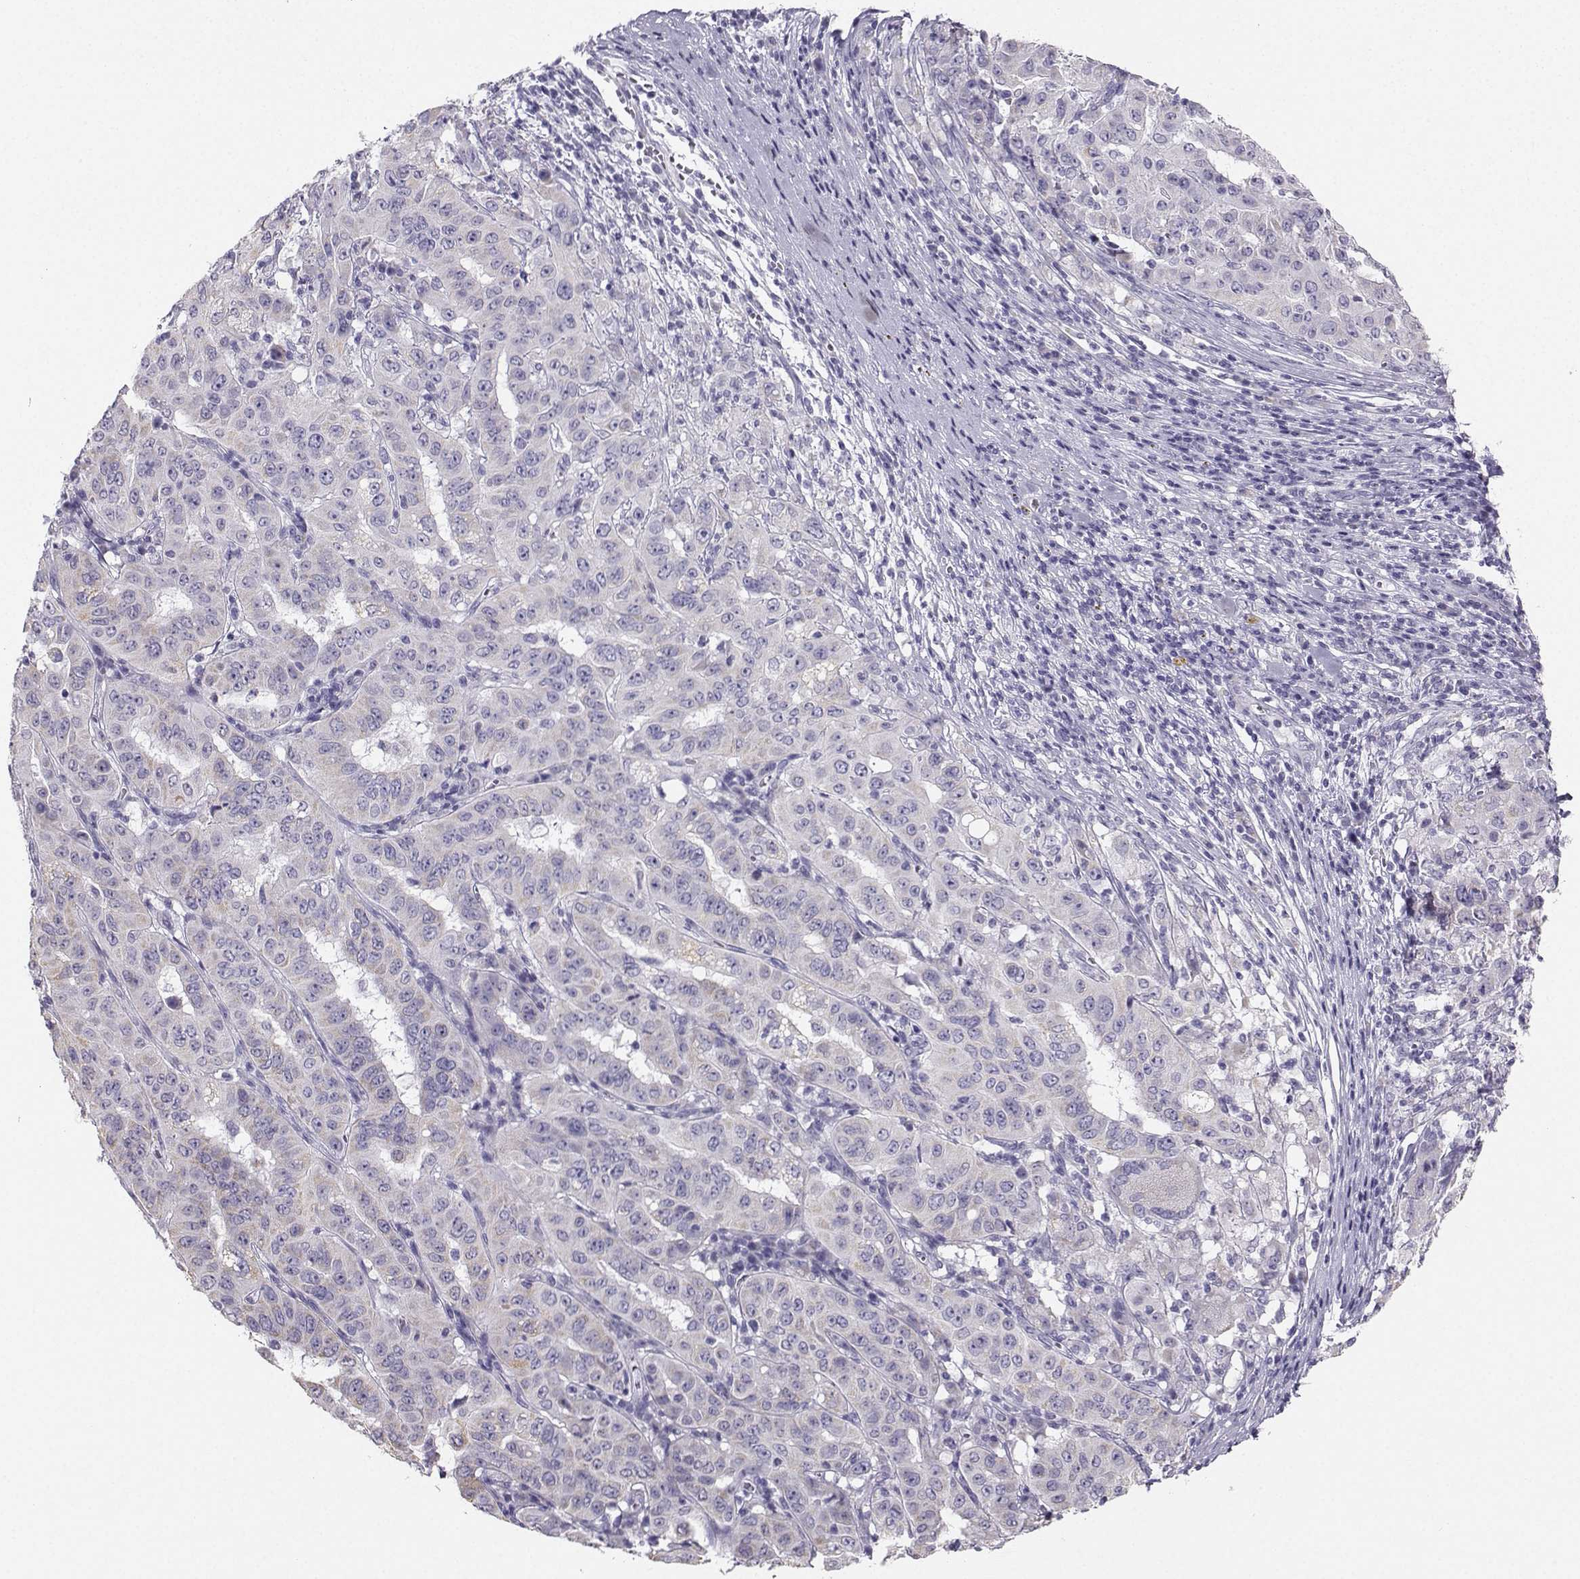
{"staining": {"intensity": "weak", "quantity": "<25%", "location": "cytoplasmic/membranous"}, "tissue": "pancreatic cancer", "cell_type": "Tumor cells", "image_type": "cancer", "snomed": [{"axis": "morphology", "description": "Adenocarcinoma, NOS"}, {"axis": "topography", "description": "Pancreas"}], "caption": "Pancreatic cancer (adenocarcinoma) was stained to show a protein in brown. There is no significant expression in tumor cells.", "gene": "AVP", "patient": {"sex": "male", "age": 63}}